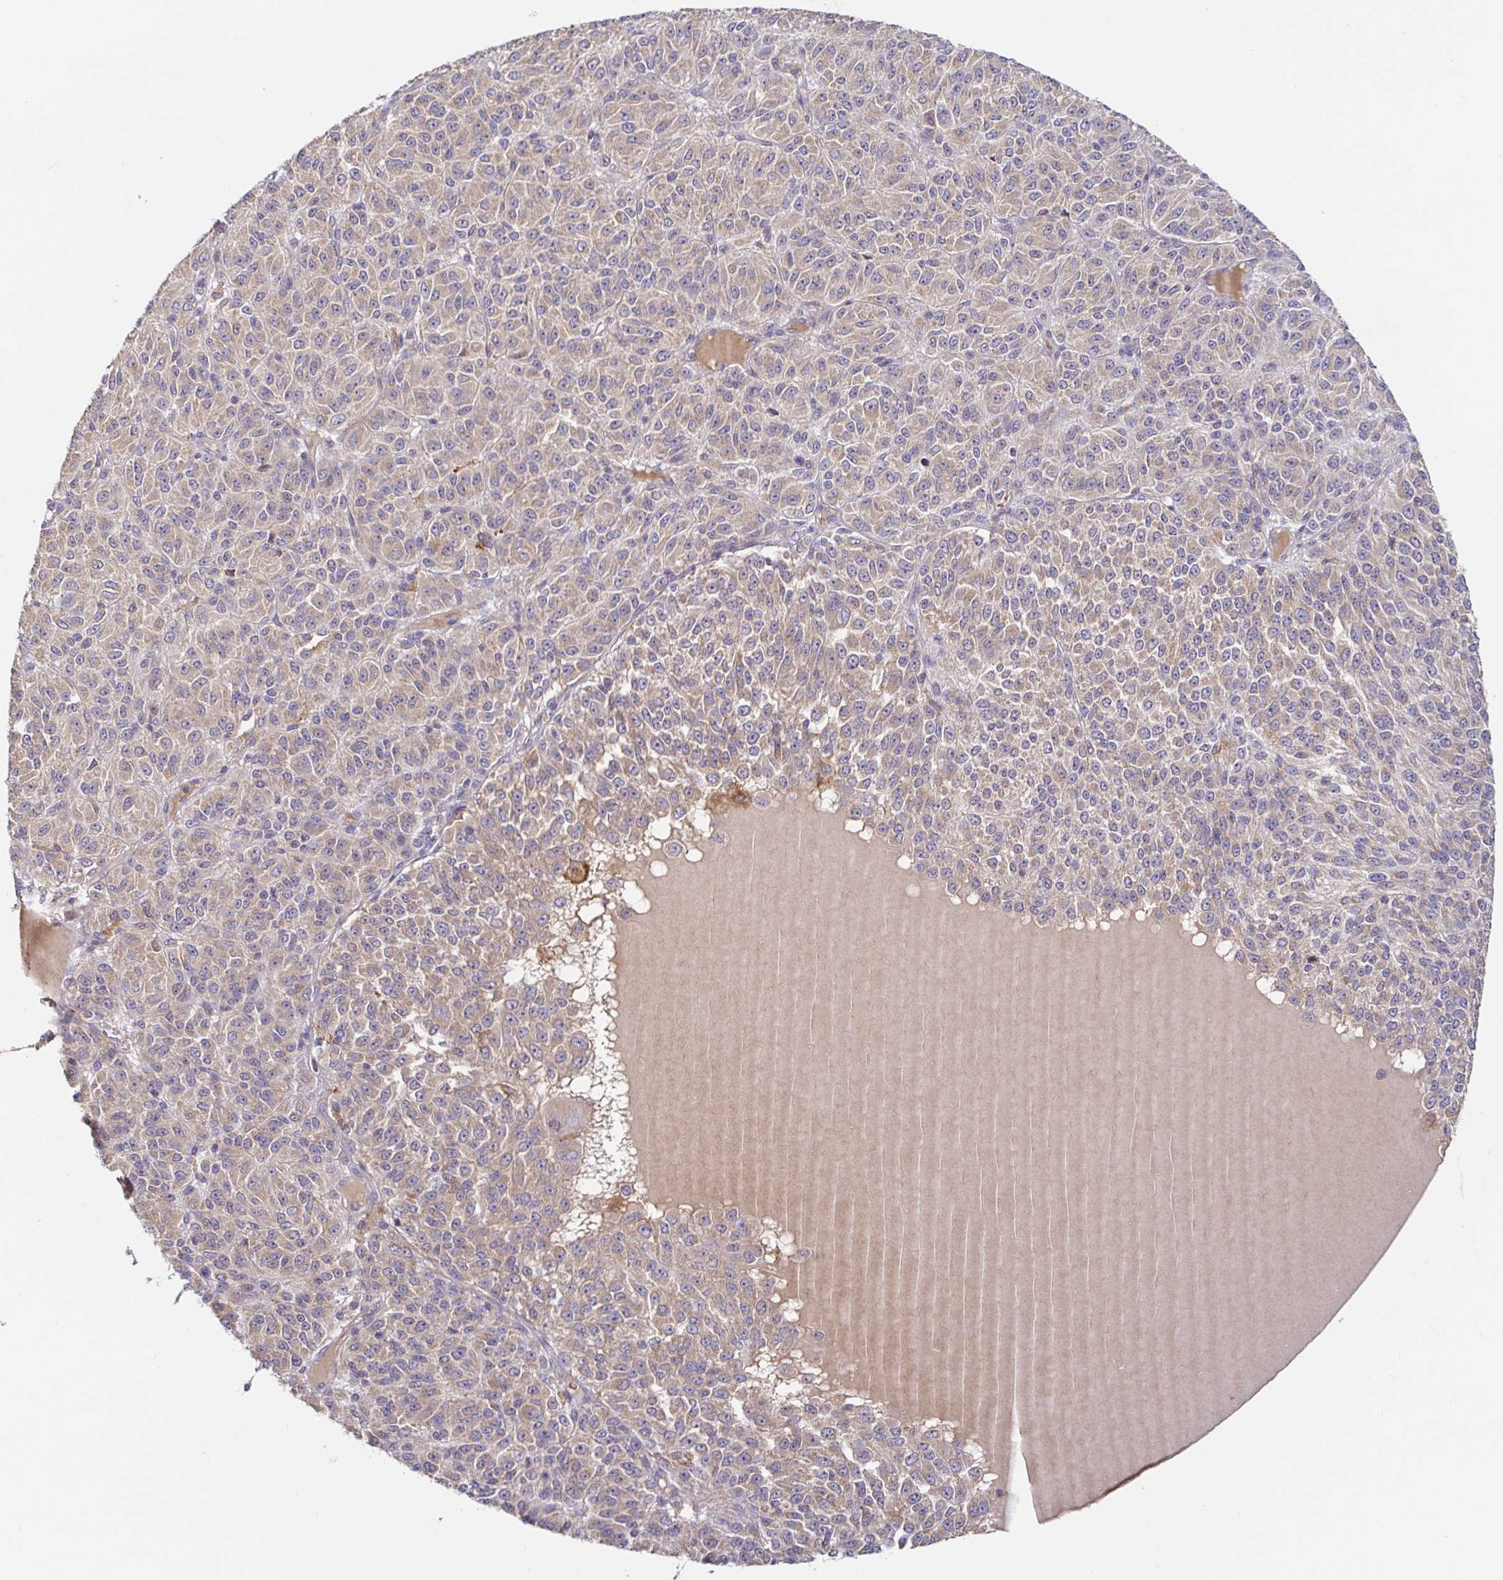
{"staining": {"intensity": "weak", "quantity": "25%-75%", "location": "cytoplasmic/membranous"}, "tissue": "melanoma", "cell_type": "Tumor cells", "image_type": "cancer", "snomed": [{"axis": "morphology", "description": "Malignant melanoma, Metastatic site"}, {"axis": "topography", "description": "Brain"}], "caption": "Human malignant melanoma (metastatic site) stained with a protein marker reveals weak staining in tumor cells.", "gene": "LARP1", "patient": {"sex": "female", "age": 56}}